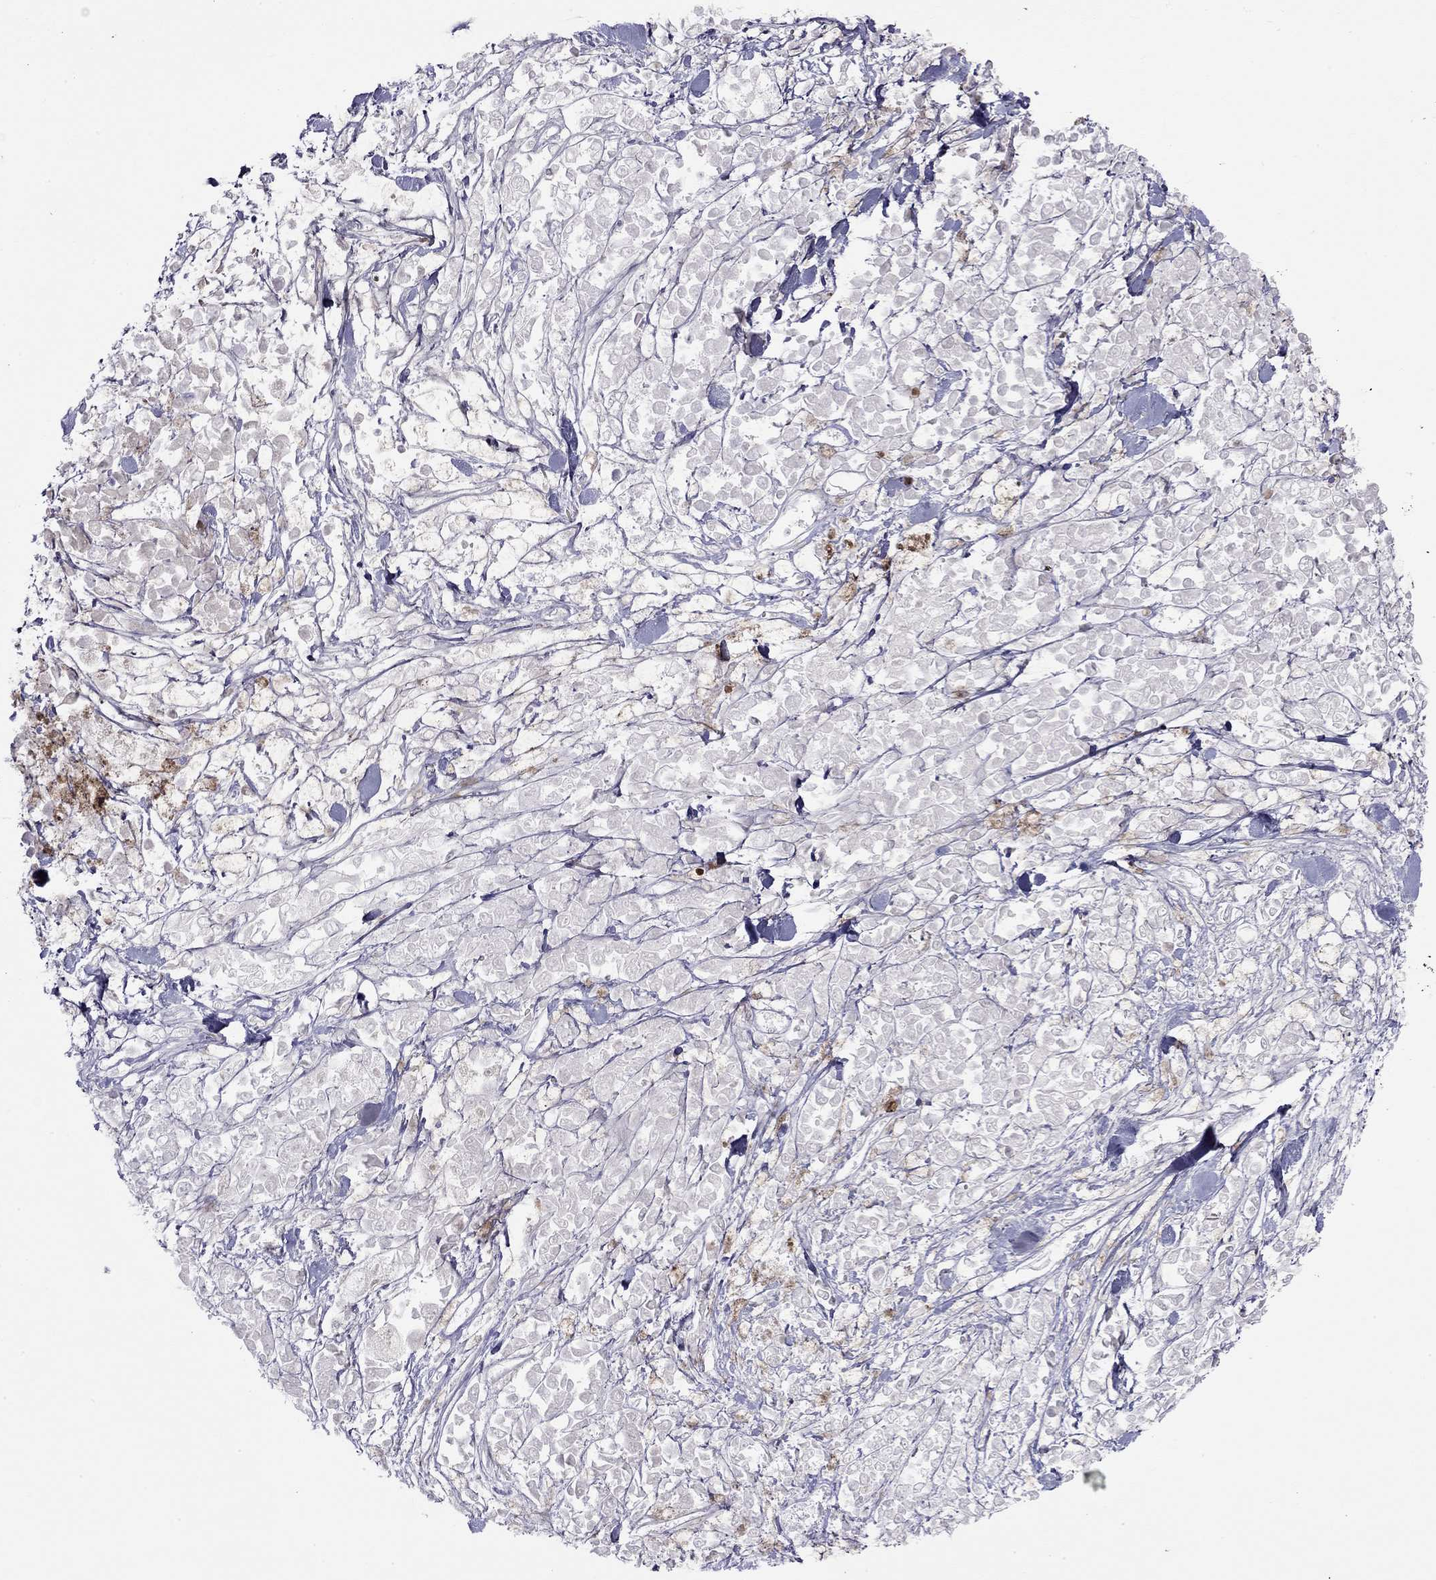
{"staining": {"intensity": "negative", "quantity": "none", "location": "none"}, "tissue": "melanoma", "cell_type": "Tumor cells", "image_type": "cancer", "snomed": [{"axis": "morphology", "description": "Malignant melanoma, NOS"}, {"axis": "topography", "description": "Skin"}], "caption": "An image of melanoma stained for a protein displays no brown staining in tumor cells.", "gene": "SH2D2A", "patient": {"sex": "female", "age": 58}}